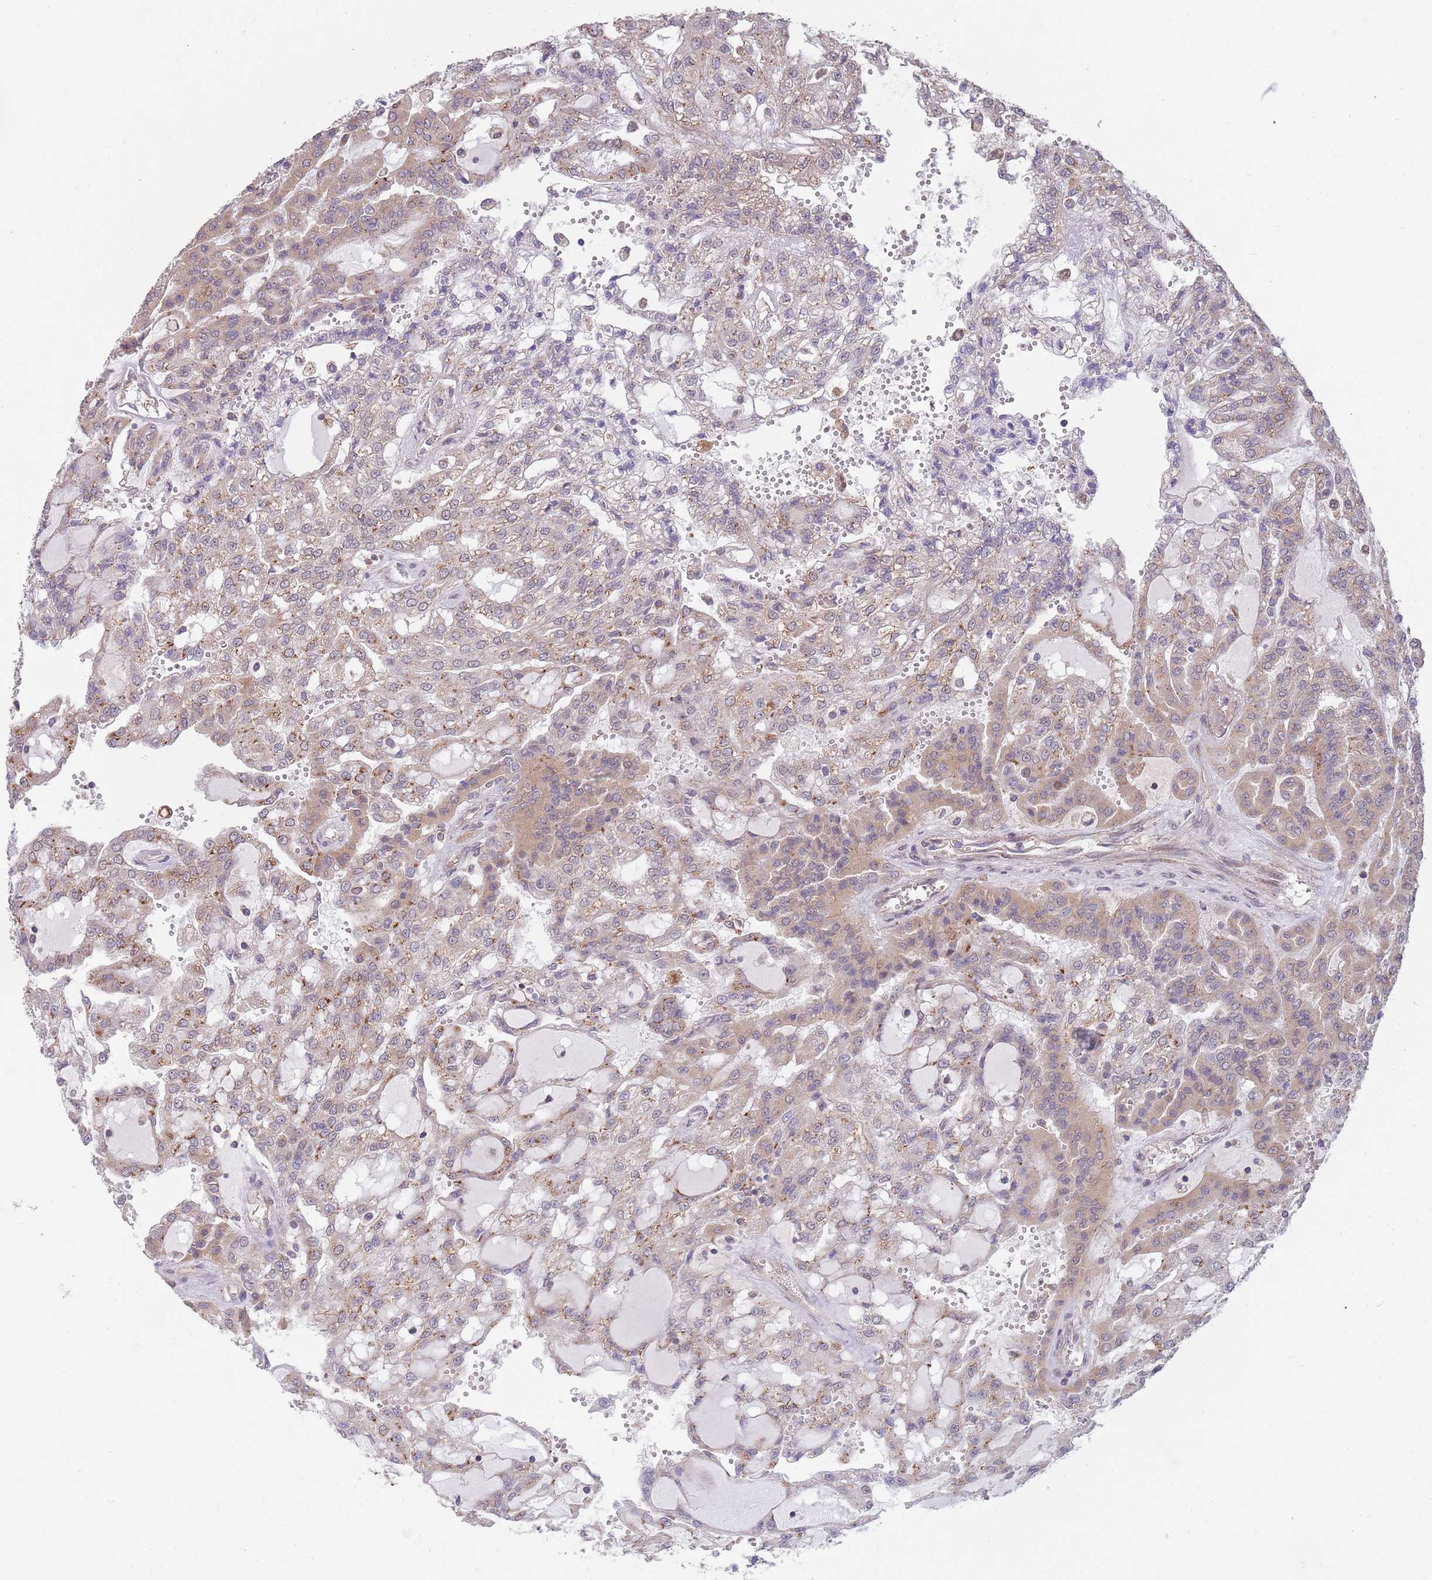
{"staining": {"intensity": "moderate", "quantity": "25%-75%", "location": "cytoplasmic/membranous"}, "tissue": "renal cancer", "cell_type": "Tumor cells", "image_type": "cancer", "snomed": [{"axis": "morphology", "description": "Adenocarcinoma, NOS"}, {"axis": "topography", "description": "Kidney"}], "caption": "Moderate cytoplasmic/membranous protein positivity is seen in approximately 25%-75% of tumor cells in renal cancer (adenocarcinoma).", "gene": "CHD9", "patient": {"sex": "male", "age": 63}}